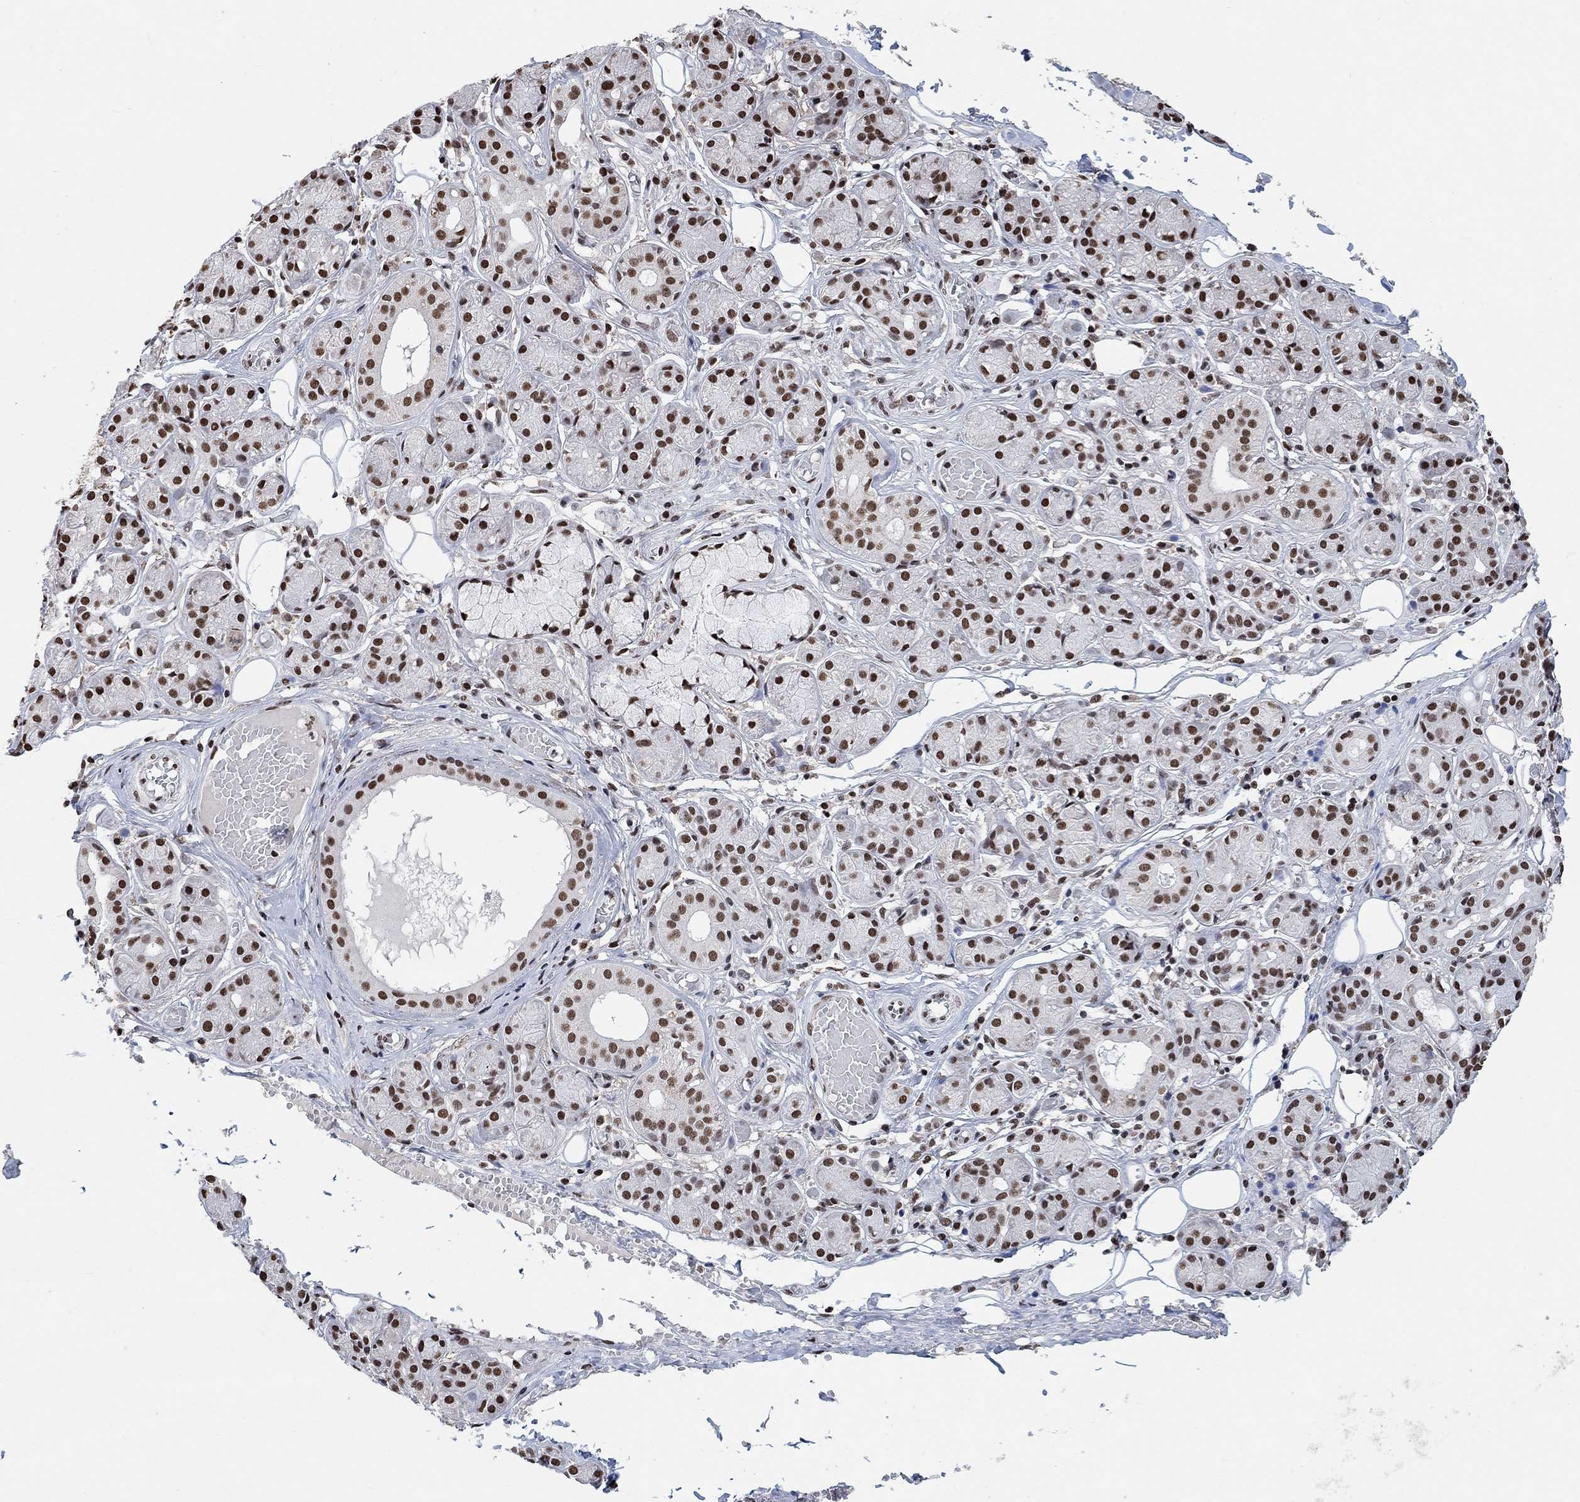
{"staining": {"intensity": "strong", "quantity": ">75%", "location": "nuclear"}, "tissue": "salivary gland", "cell_type": "Glandular cells", "image_type": "normal", "snomed": [{"axis": "morphology", "description": "Normal tissue, NOS"}, {"axis": "topography", "description": "Salivary gland"}, {"axis": "topography", "description": "Peripheral nerve tissue"}], "caption": "Glandular cells show high levels of strong nuclear staining in about >75% of cells in unremarkable human salivary gland.", "gene": "USP39", "patient": {"sex": "male", "age": 71}}